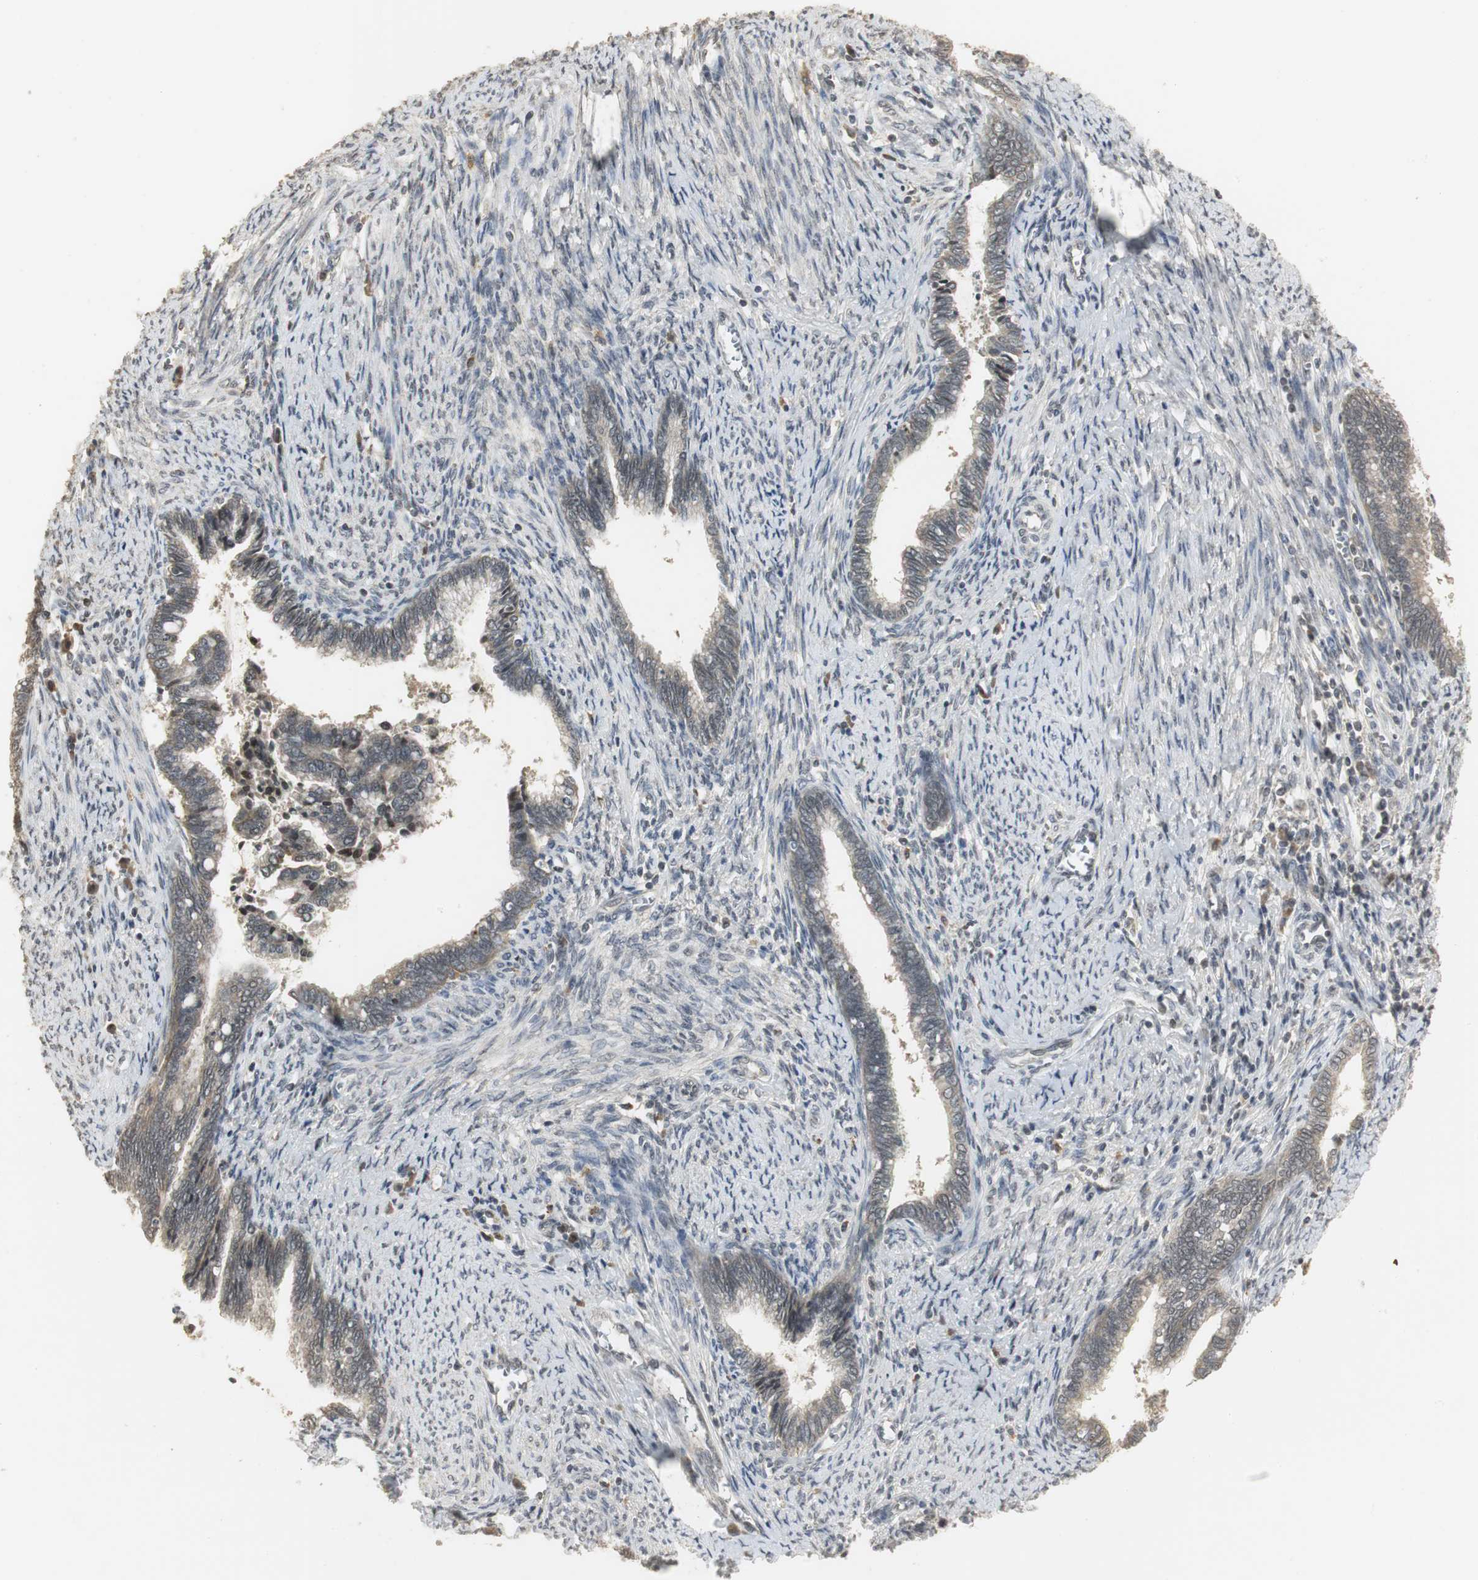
{"staining": {"intensity": "negative", "quantity": "none", "location": "none"}, "tissue": "cervical cancer", "cell_type": "Tumor cells", "image_type": "cancer", "snomed": [{"axis": "morphology", "description": "Adenocarcinoma, NOS"}, {"axis": "topography", "description": "Cervix"}], "caption": "The image exhibits no staining of tumor cells in cervical adenocarcinoma.", "gene": "ELOA", "patient": {"sex": "female", "age": 44}}